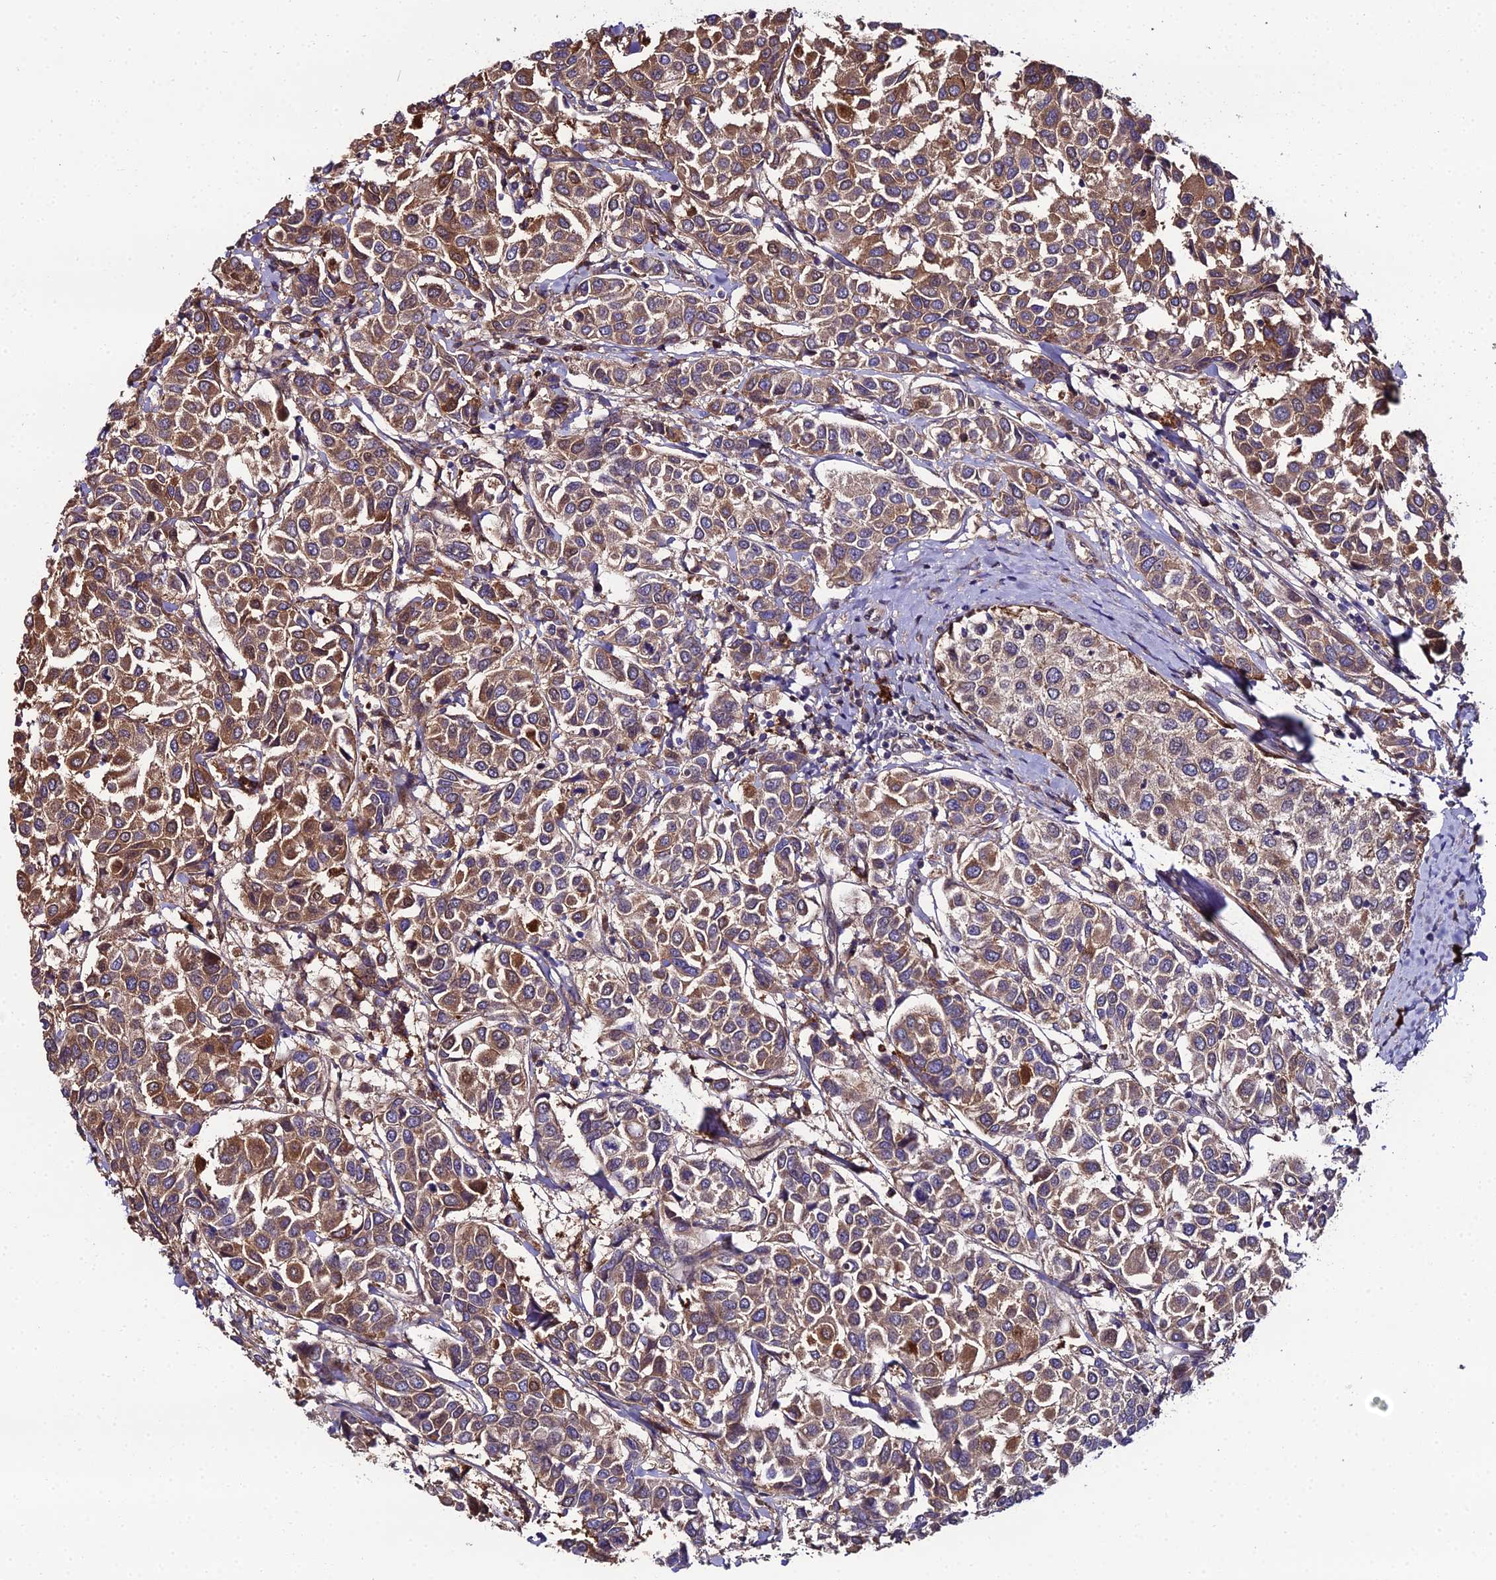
{"staining": {"intensity": "moderate", "quantity": ">75%", "location": "cytoplasmic/membranous"}, "tissue": "breast cancer", "cell_type": "Tumor cells", "image_type": "cancer", "snomed": [{"axis": "morphology", "description": "Duct carcinoma"}, {"axis": "topography", "description": "Breast"}], "caption": "Immunohistochemistry staining of breast invasive ductal carcinoma, which shows medium levels of moderate cytoplasmic/membranous staining in about >75% of tumor cells indicating moderate cytoplasmic/membranous protein positivity. The staining was performed using DAB (3,3'-diaminobenzidine) (brown) for protein detection and nuclei were counterstained in hematoxylin (blue).", "gene": "DDX19A", "patient": {"sex": "female", "age": 55}}